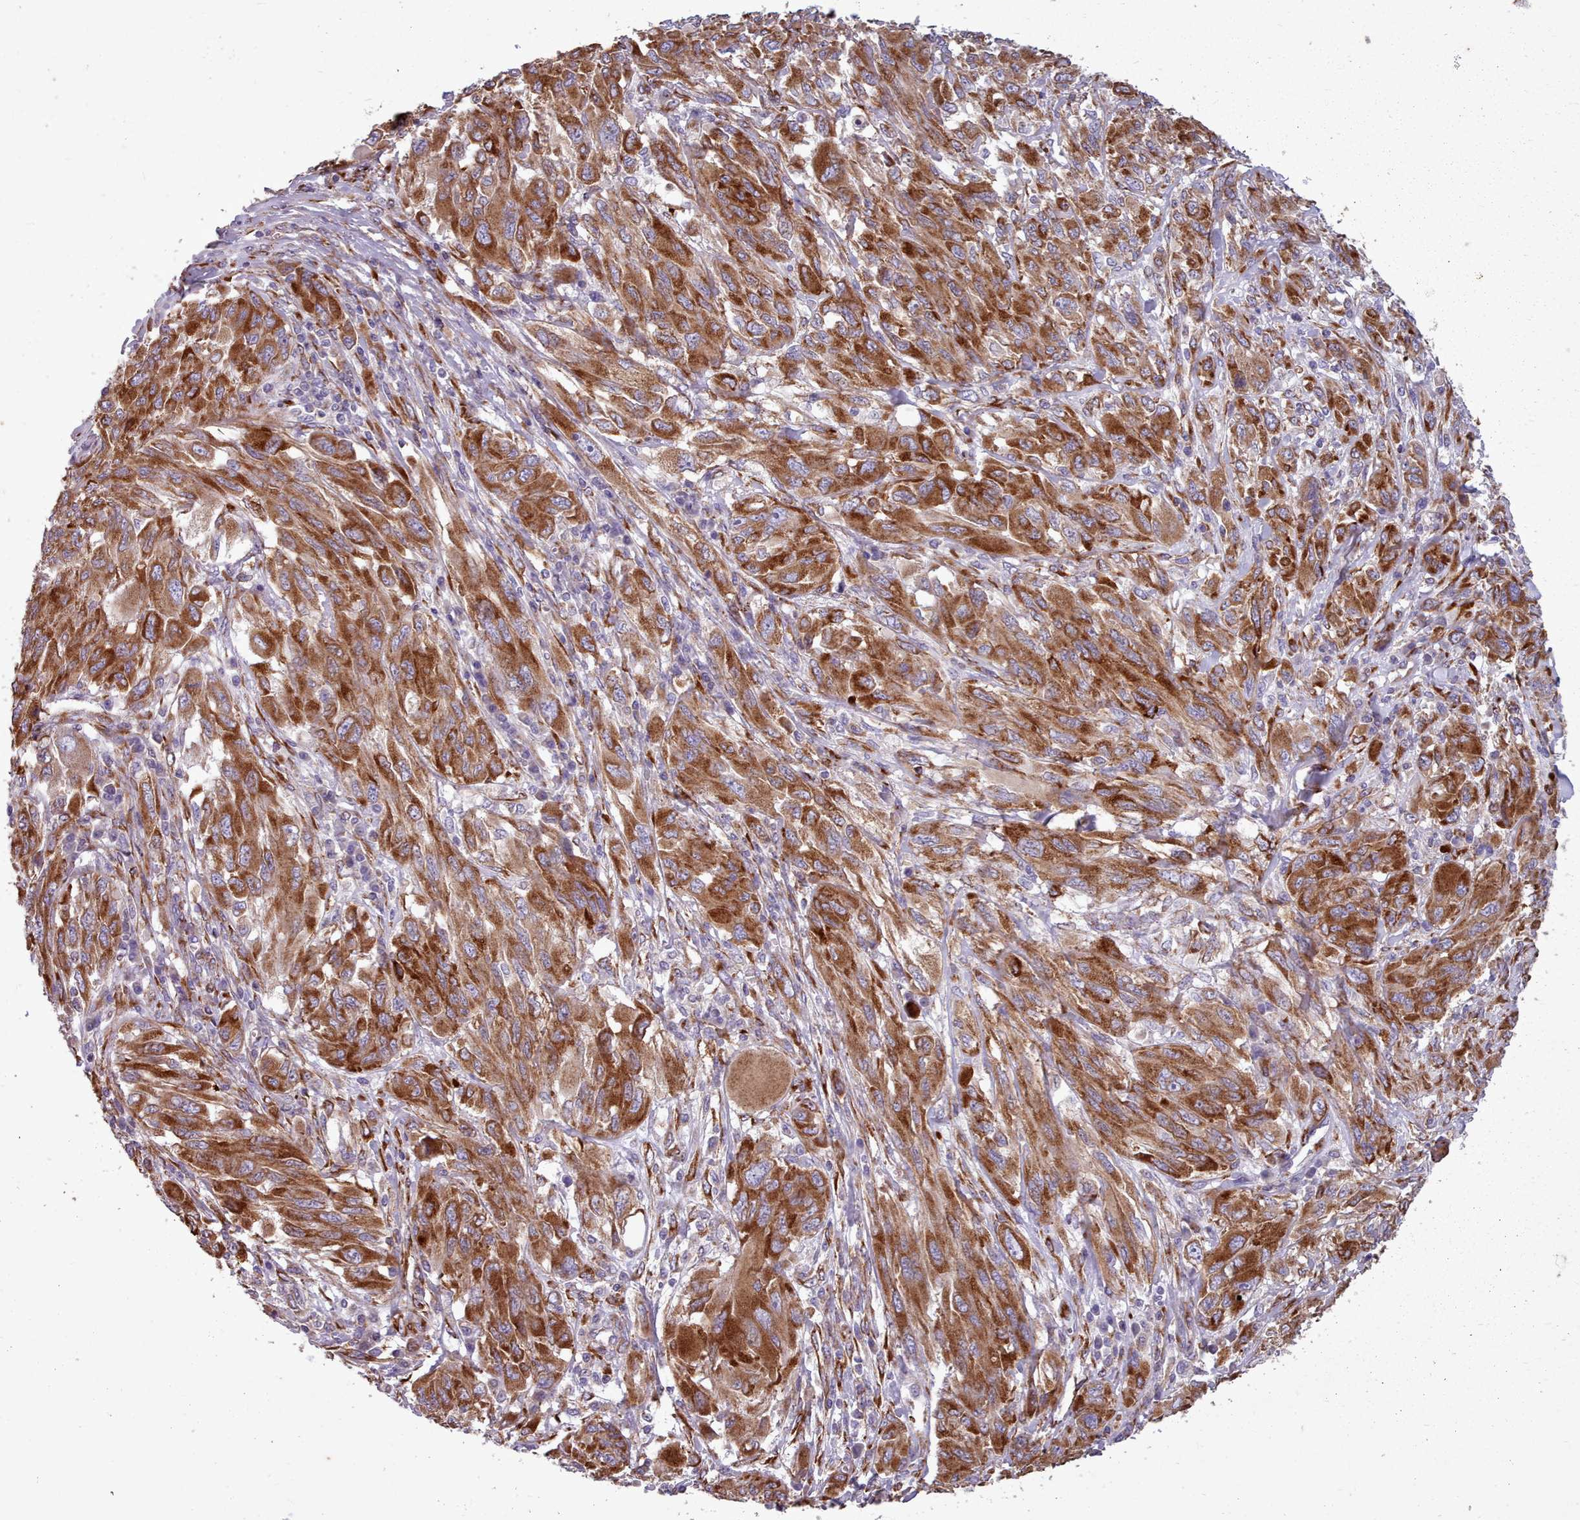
{"staining": {"intensity": "strong", "quantity": ">75%", "location": "cytoplasmic/membranous"}, "tissue": "melanoma", "cell_type": "Tumor cells", "image_type": "cancer", "snomed": [{"axis": "morphology", "description": "Malignant melanoma, NOS"}, {"axis": "topography", "description": "Skin"}], "caption": "Human malignant melanoma stained with a protein marker exhibits strong staining in tumor cells.", "gene": "FKBP10", "patient": {"sex": "female", "age": 91}}